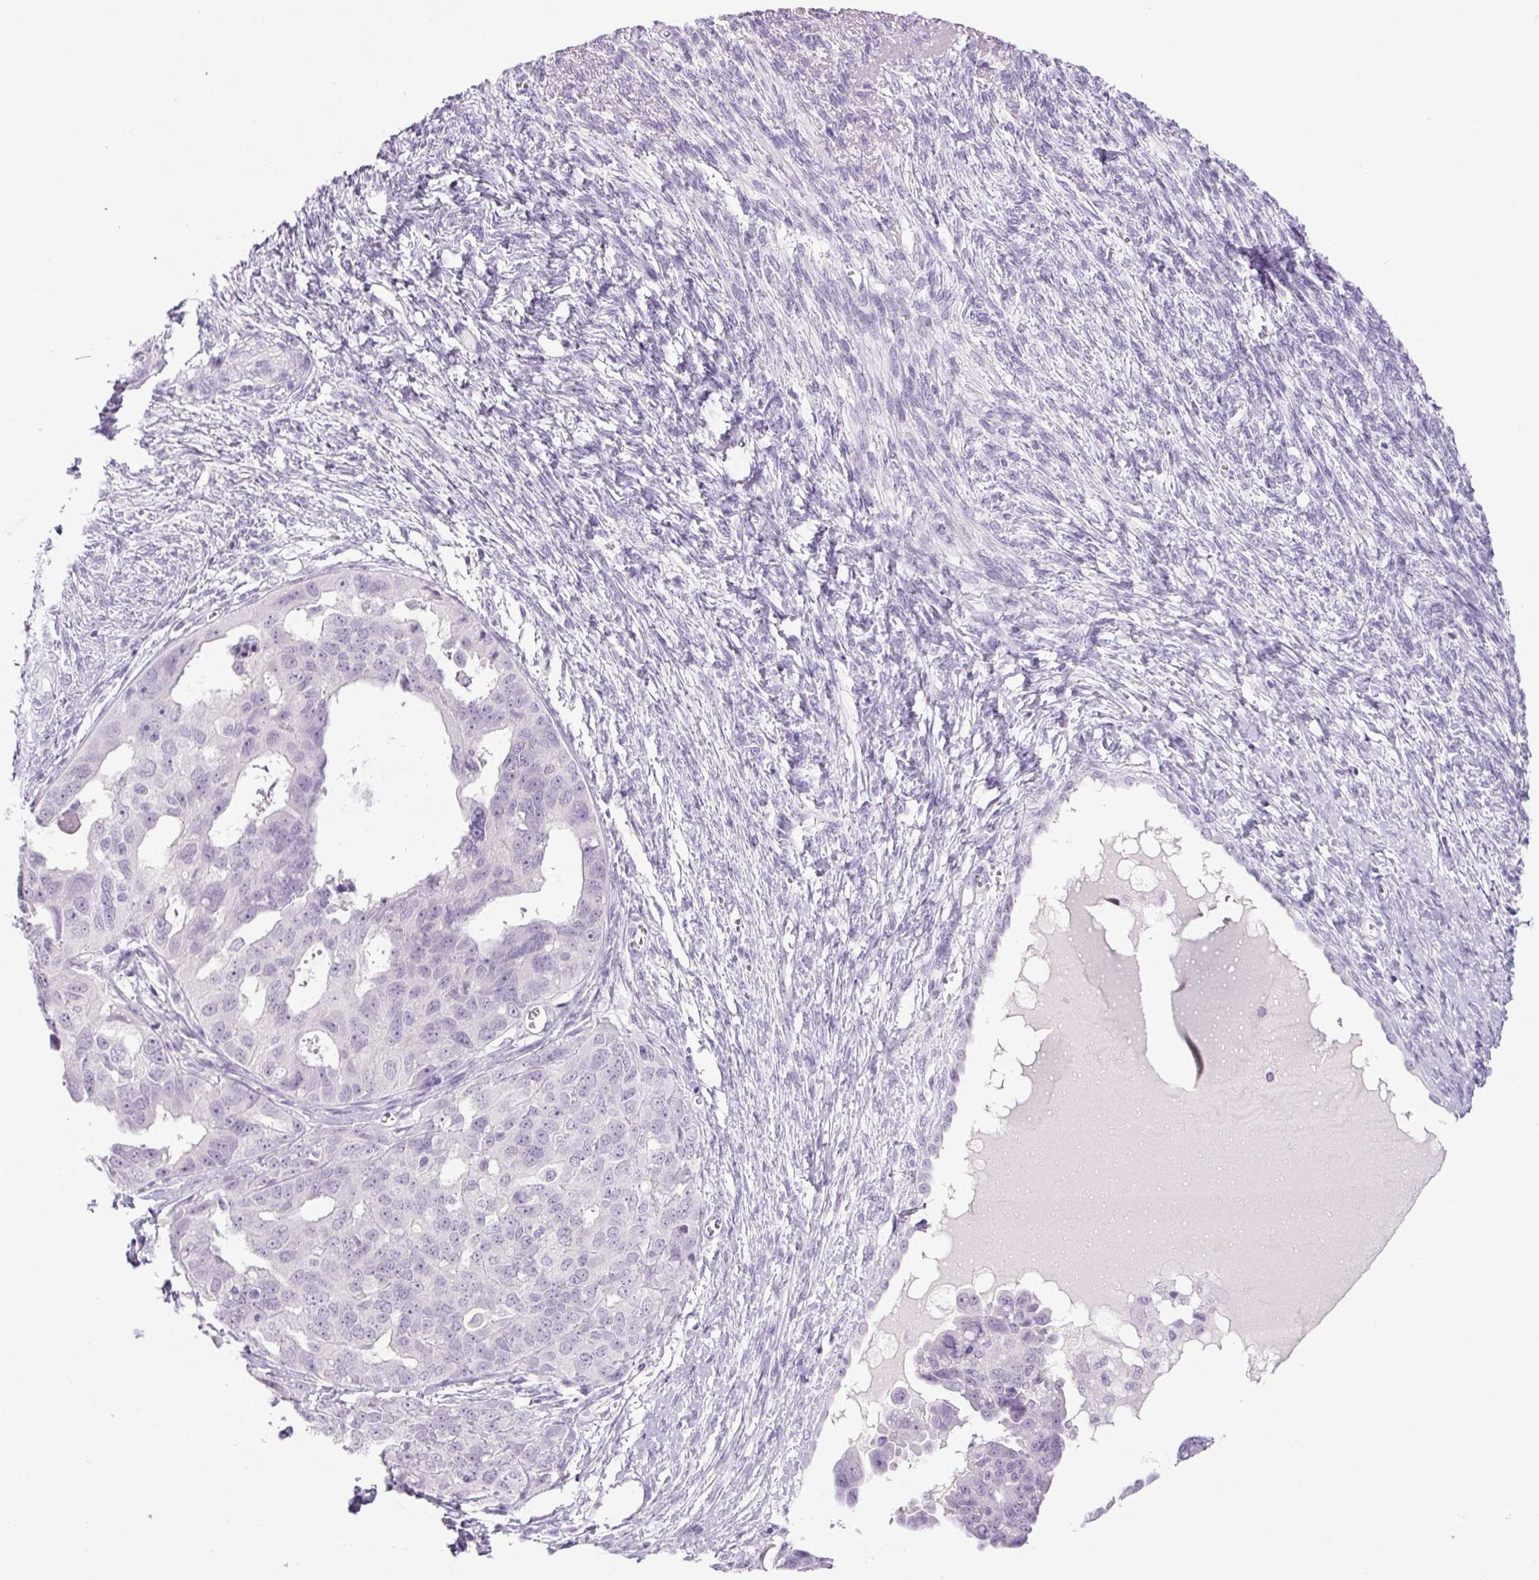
{"staining": {"intensity": "negative", "quantity": "none", "location": "none"}, "tissue": "ovarian cancer", "cell_type": "Tumor cells", "image_type": "cancer", "snomed": [{"axis": "morphology", "description": "Carcinoma, endometroid"}, {"axis": "topography", "description": "Ovary"}], "caption": "The micrograph displays no staining of tumor cells in ovarian endometroid carcinoma.", "gene": "COL9A2", "patient": {"sex": "female", "age": 70}}